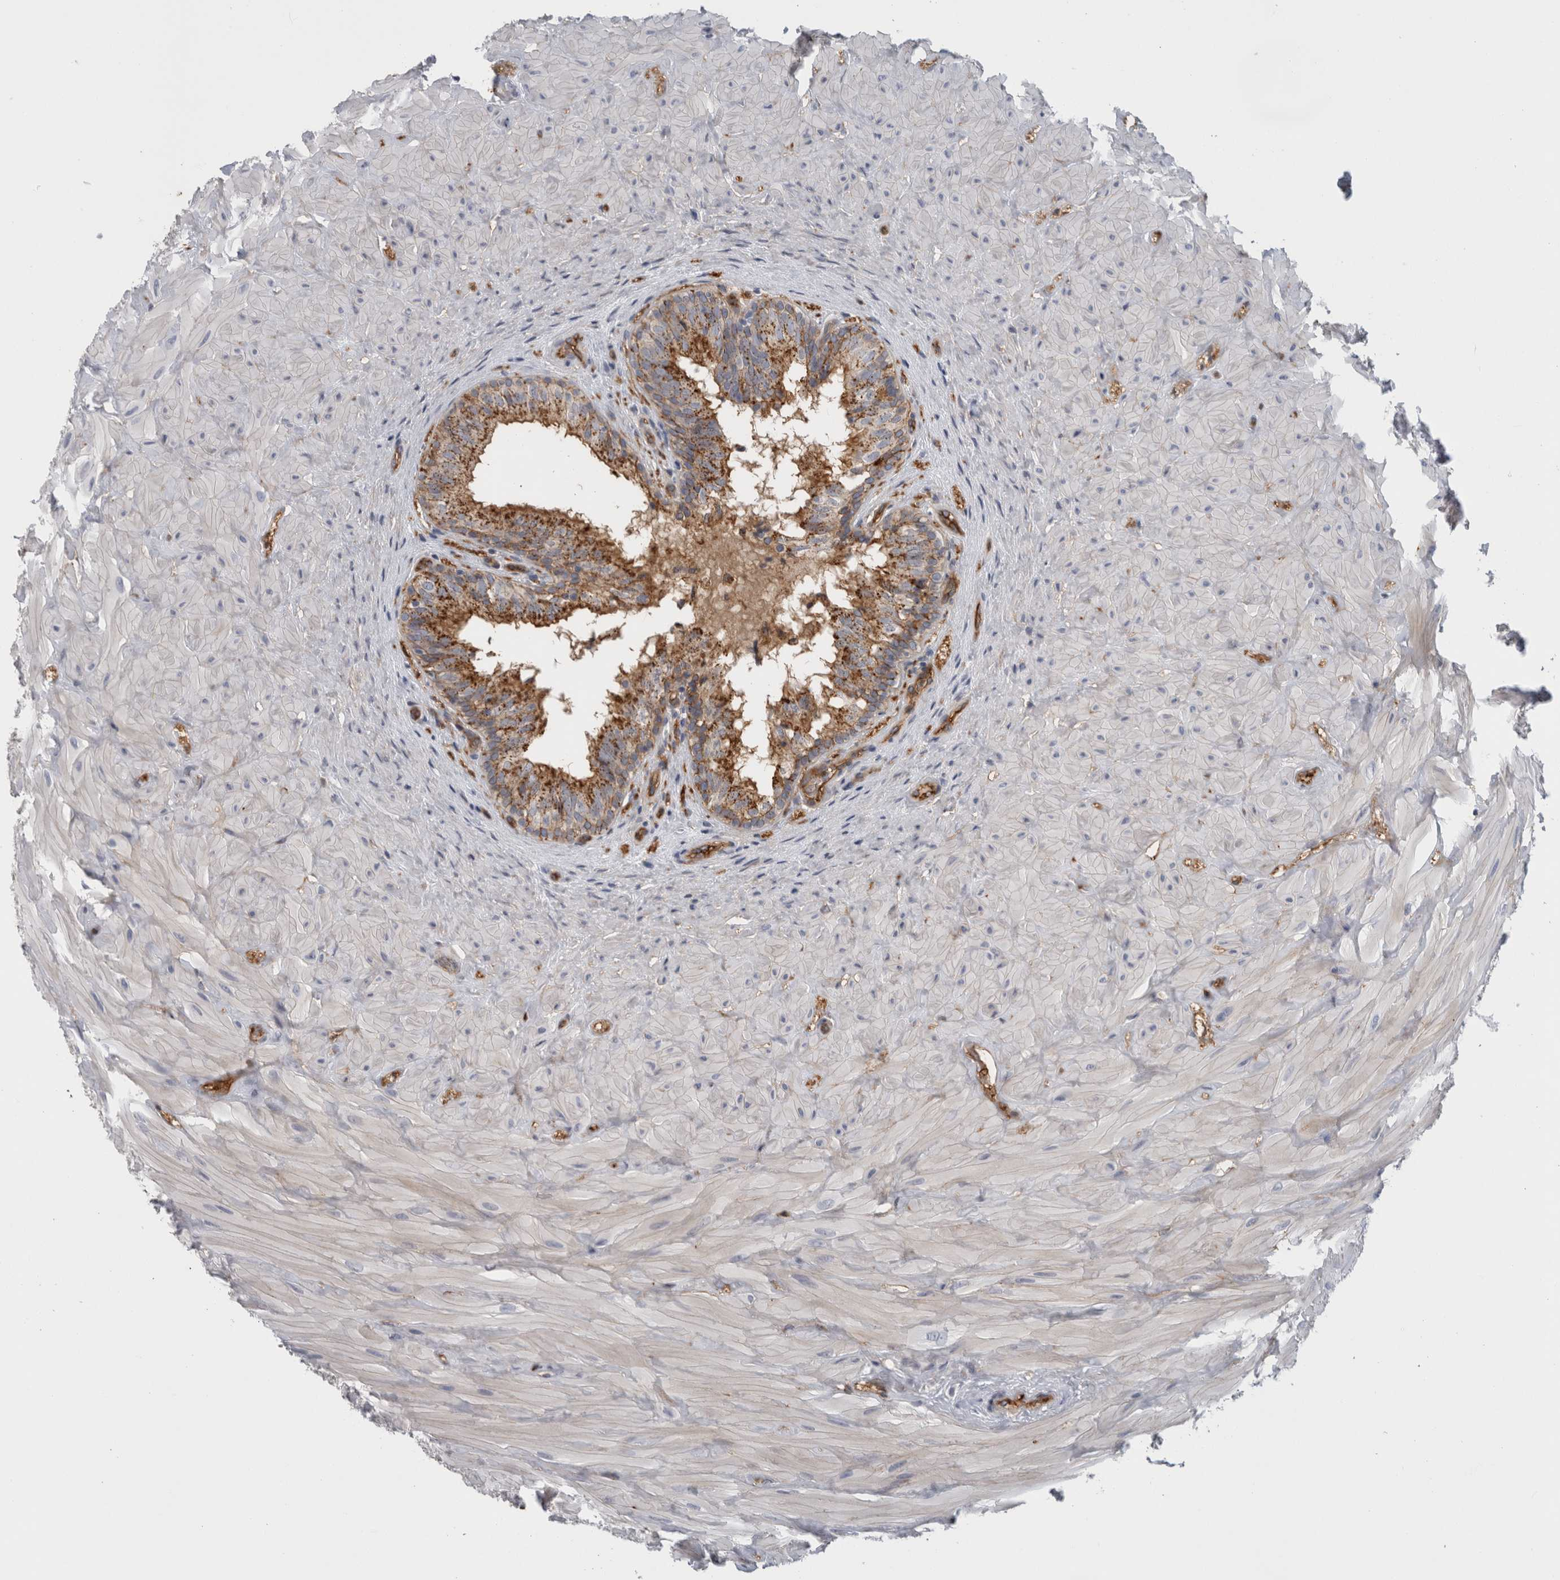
{"staining": {"intensity": "moderate", "quantity": ">75%", "location": "cytoplasmic/membranous"}, "tissue": "epididymis", "cell_type": "Glandular cells", "image_type": "normal", "snomed": [{"axis": "morphology", "description": "Normal tissue, NOS"}, {"axis": "topography", "description": "Soft tissue"}, {"axis": "topography", "description": "Epididymis"}], "caption": "Unremarkable epididymis reveals moderate cytoplasmic/membranous positivity in about >75% of glandular cells, visualized by immunohistochemistry. (DAB IHC with brightfield microscopy, high magnification).", "gene": "CD59", "patient": {"sex": "male", "age": 26}}